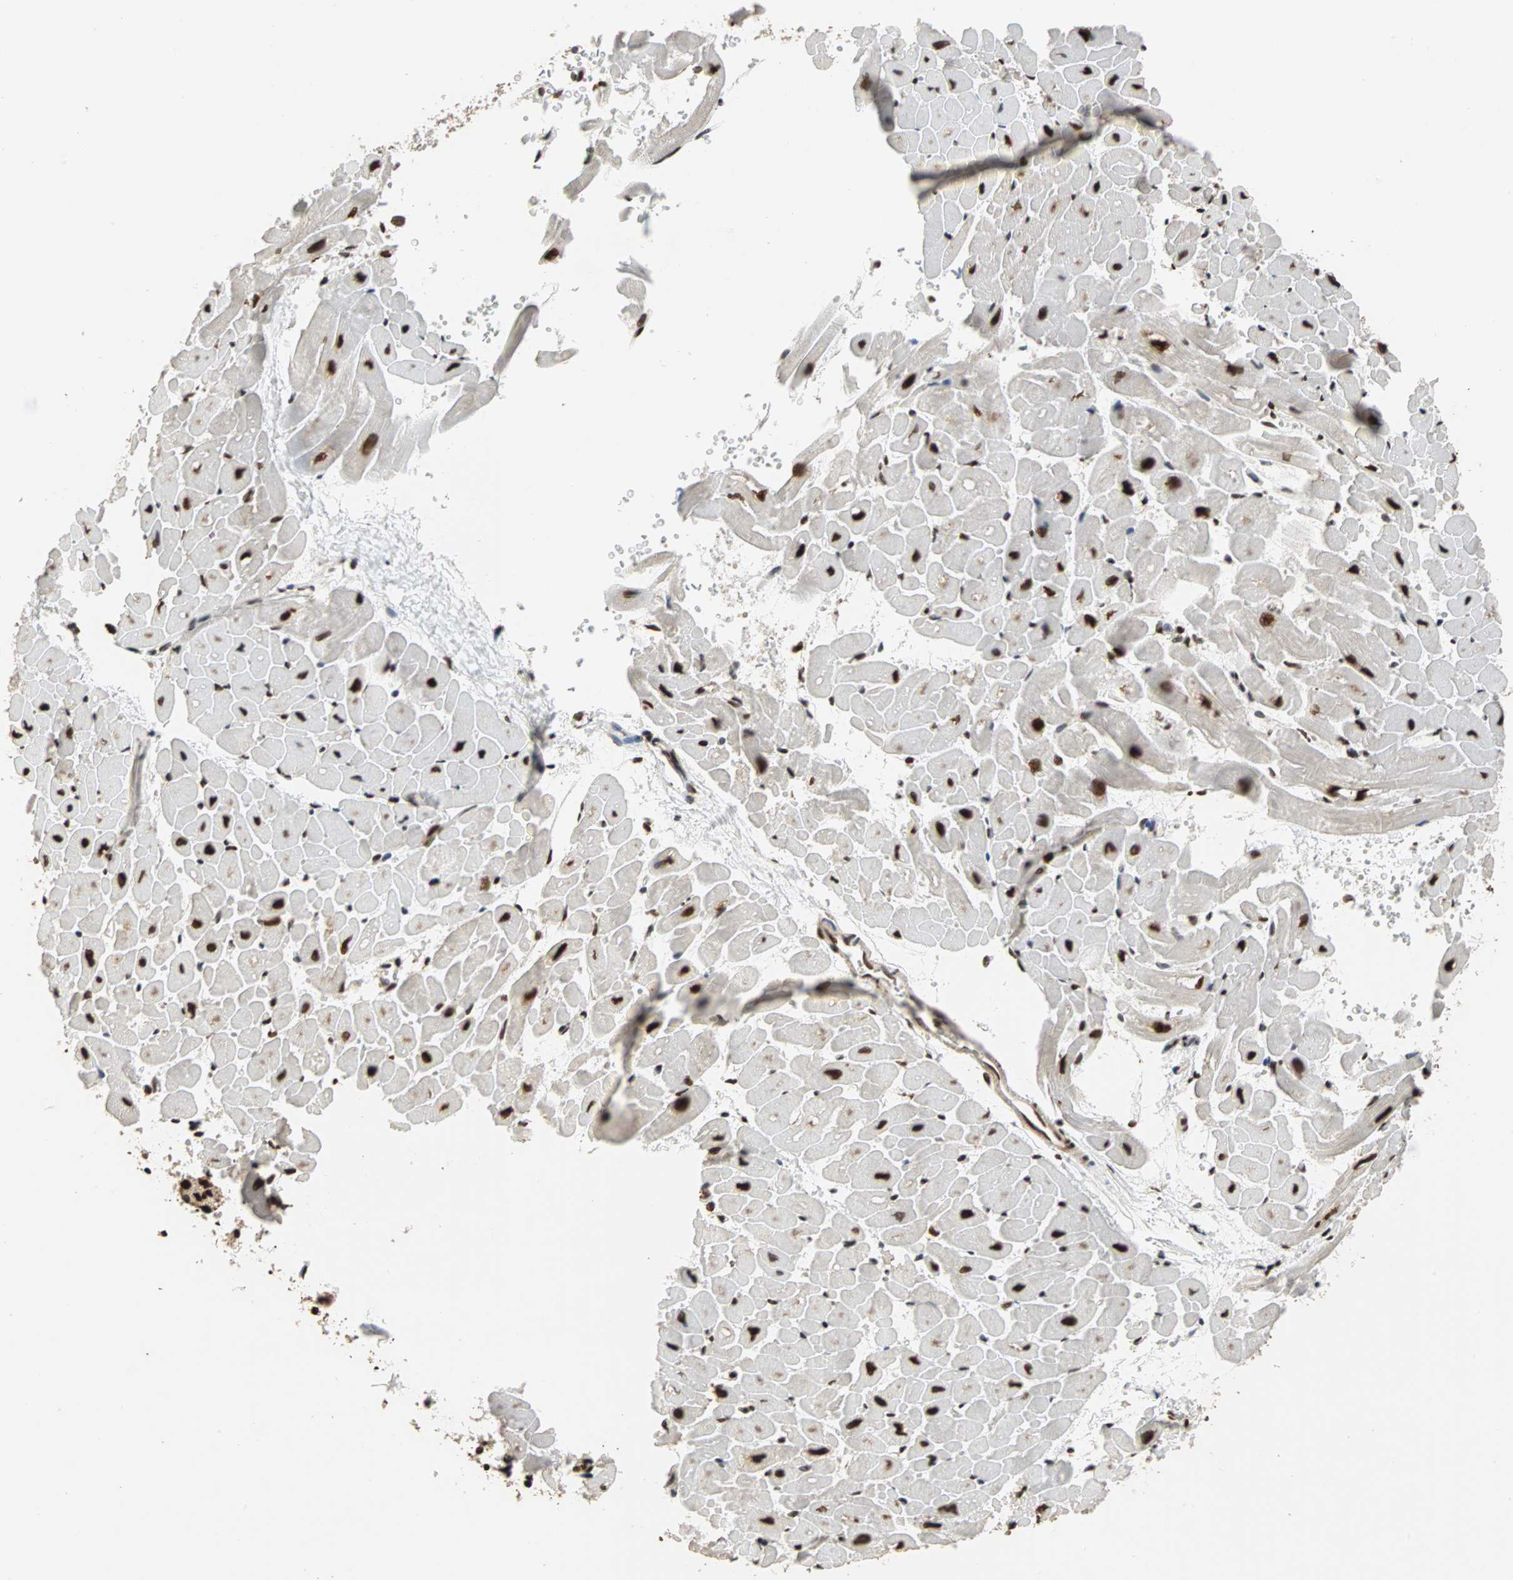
{"staining": {"intensity": "strong", "quantity": ">75%", "location": "nuclear"}, "tissue": "heart muscle", "cell_type": "Cardiomyocytes", "image_type": "normal", "snomed": [{"axis": "morphology", "description": "Normal tissue, NOS"}, {"axis": "topography", "description": "Heart"}], "caption": "Cardiomyocytes show strong nuclear staining in about >75% of cells in normal heart muscle.", "gene": "ILF2", "patient": {"sex": "male", "age": 45}}